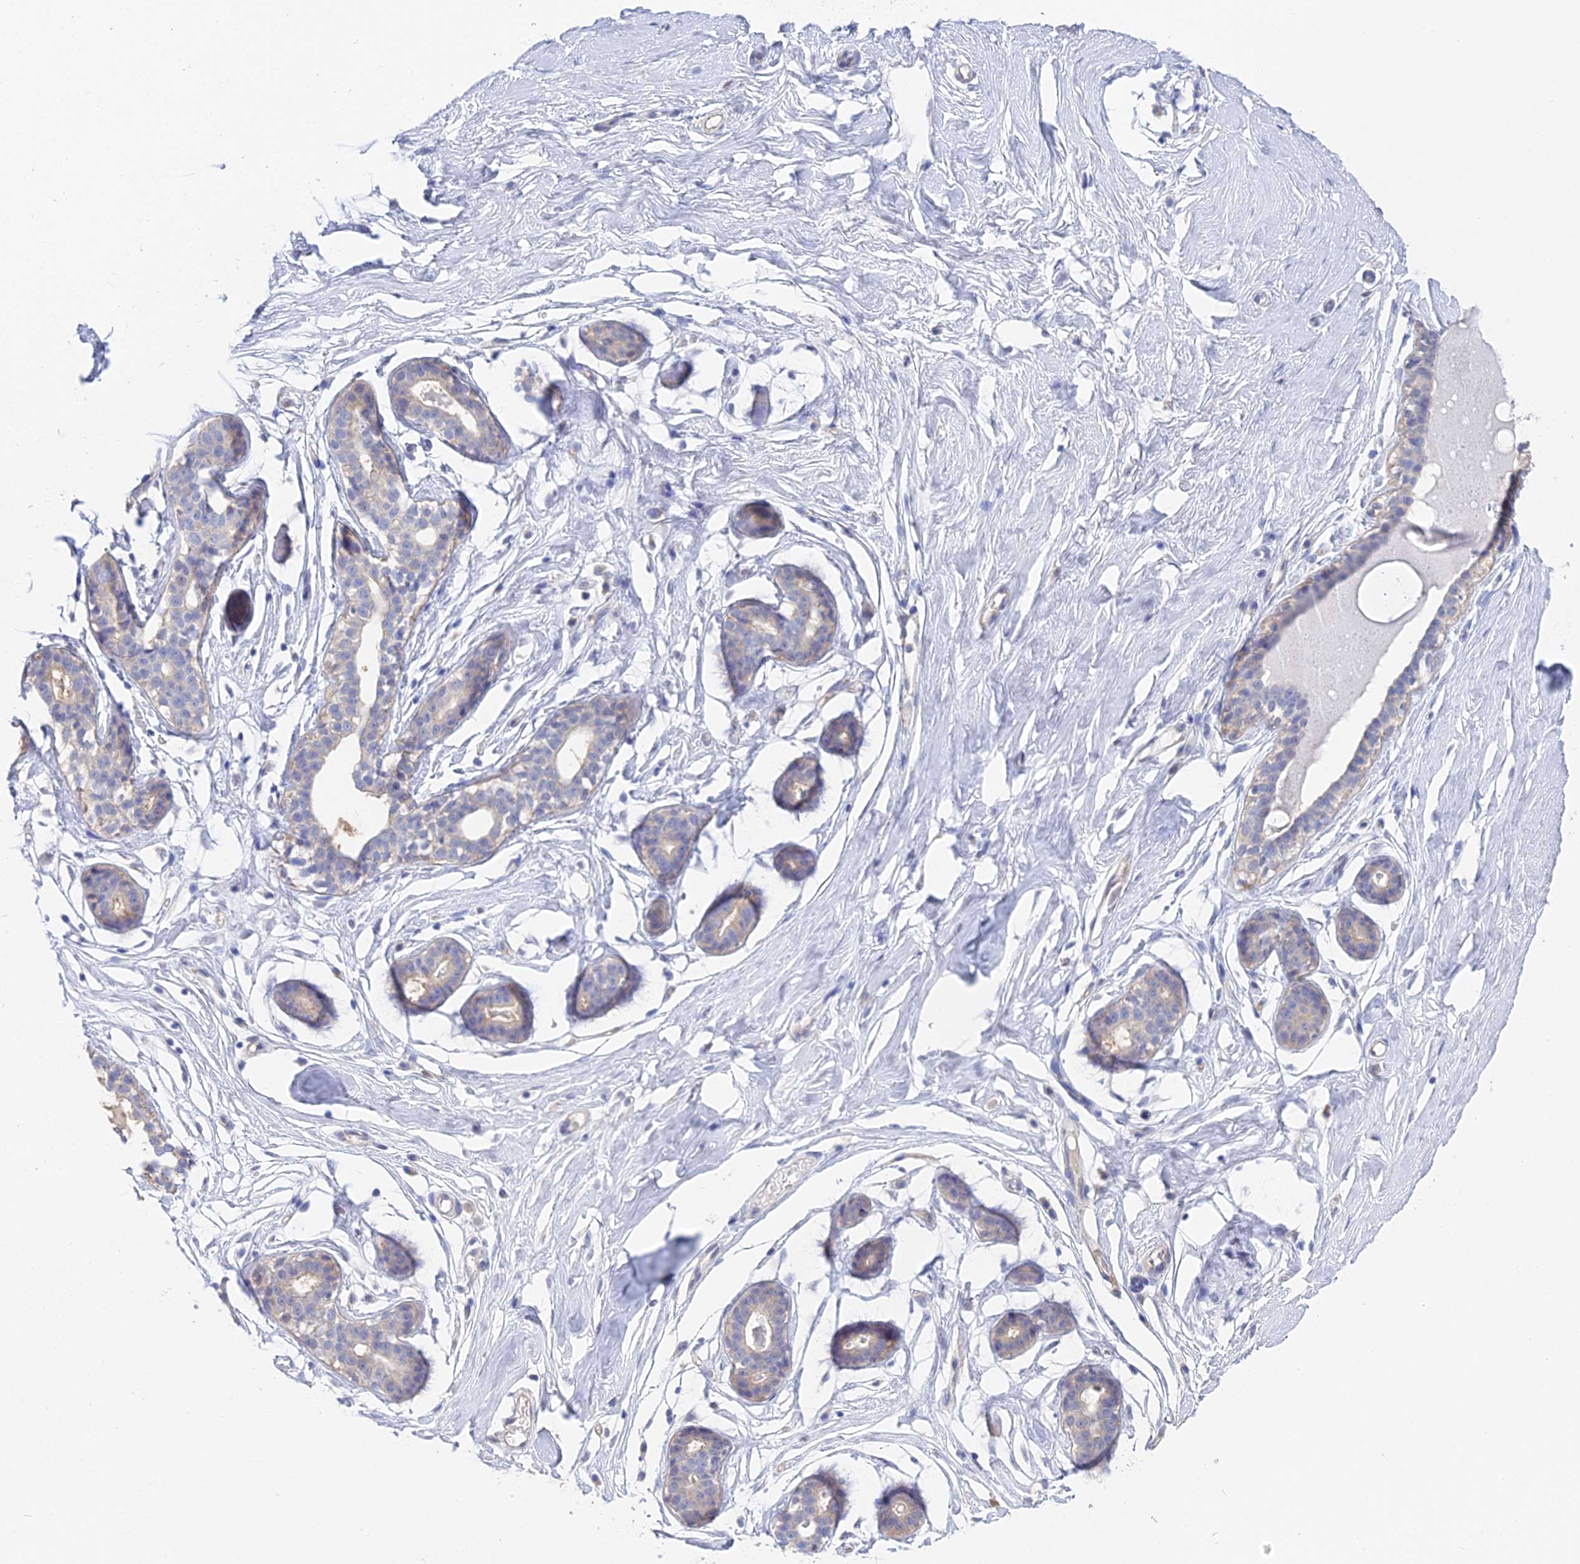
{"staining": {"intensity": "negative", "quantity": "none", "location": "none"}, "tissue": "breast", "cell_type": "Adipocytes", "image_type": "normal", "snomed": [{"axis": "morphology", "description": "Normal tissue, NOS"}, {"axis": "morphology", "description": "Adenoma, NOS"}, {"axis": "topography", "description": "Breast"}], "caption": "The histopathology image exhibits no staining of adipocytes in unremarkable breast. (Stains: DAB (3,3'-diaminobenzidine) immunohistochemistry (IHC) with hematoxylin counter stain, Microscopy: brightfield microscopy at high magnification).", "gene": "DNAH14", "patient": {"sex": "female", "age": 23}}